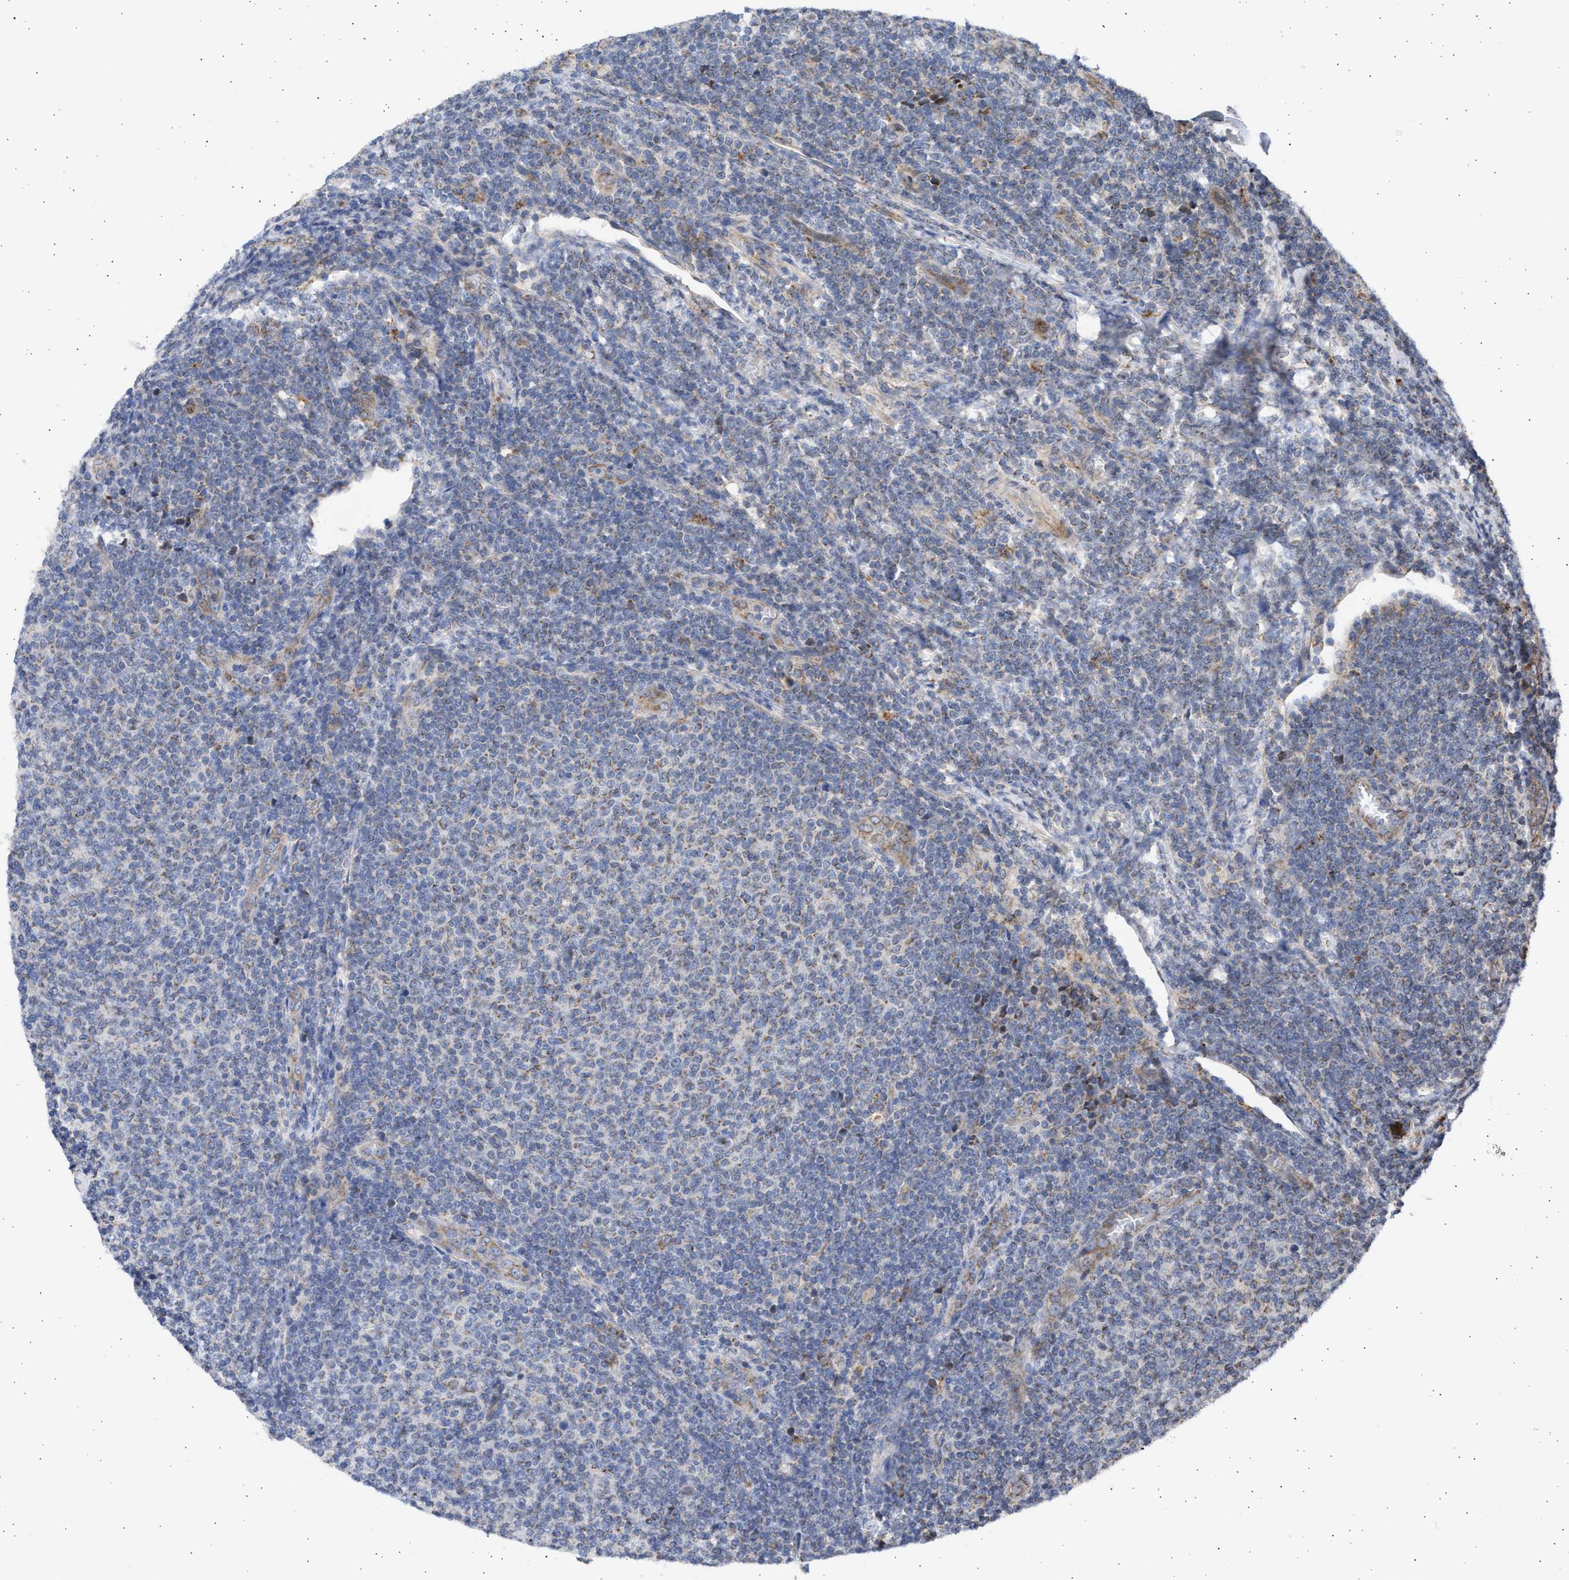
{"staining": {"intensity": "negative", "quantity": "none", "location": "none"}, "tissue": "lymphoma", "cell_type": "Tumor cells", "image_type": "cancer", "snomed": [{"axis": "morphology", "description": "Malignant lymphoma, non-Hodgkin's type, Low grade"}, {"axis": "topography", "description": "Lymph node"}], "caption": "This is an immunohistochemistry (IHC) micrograph of human lymphoma. There is no expression in tumor cells.", "gene": "TTC19", "patient": {"sex": "male", "age": 66}}